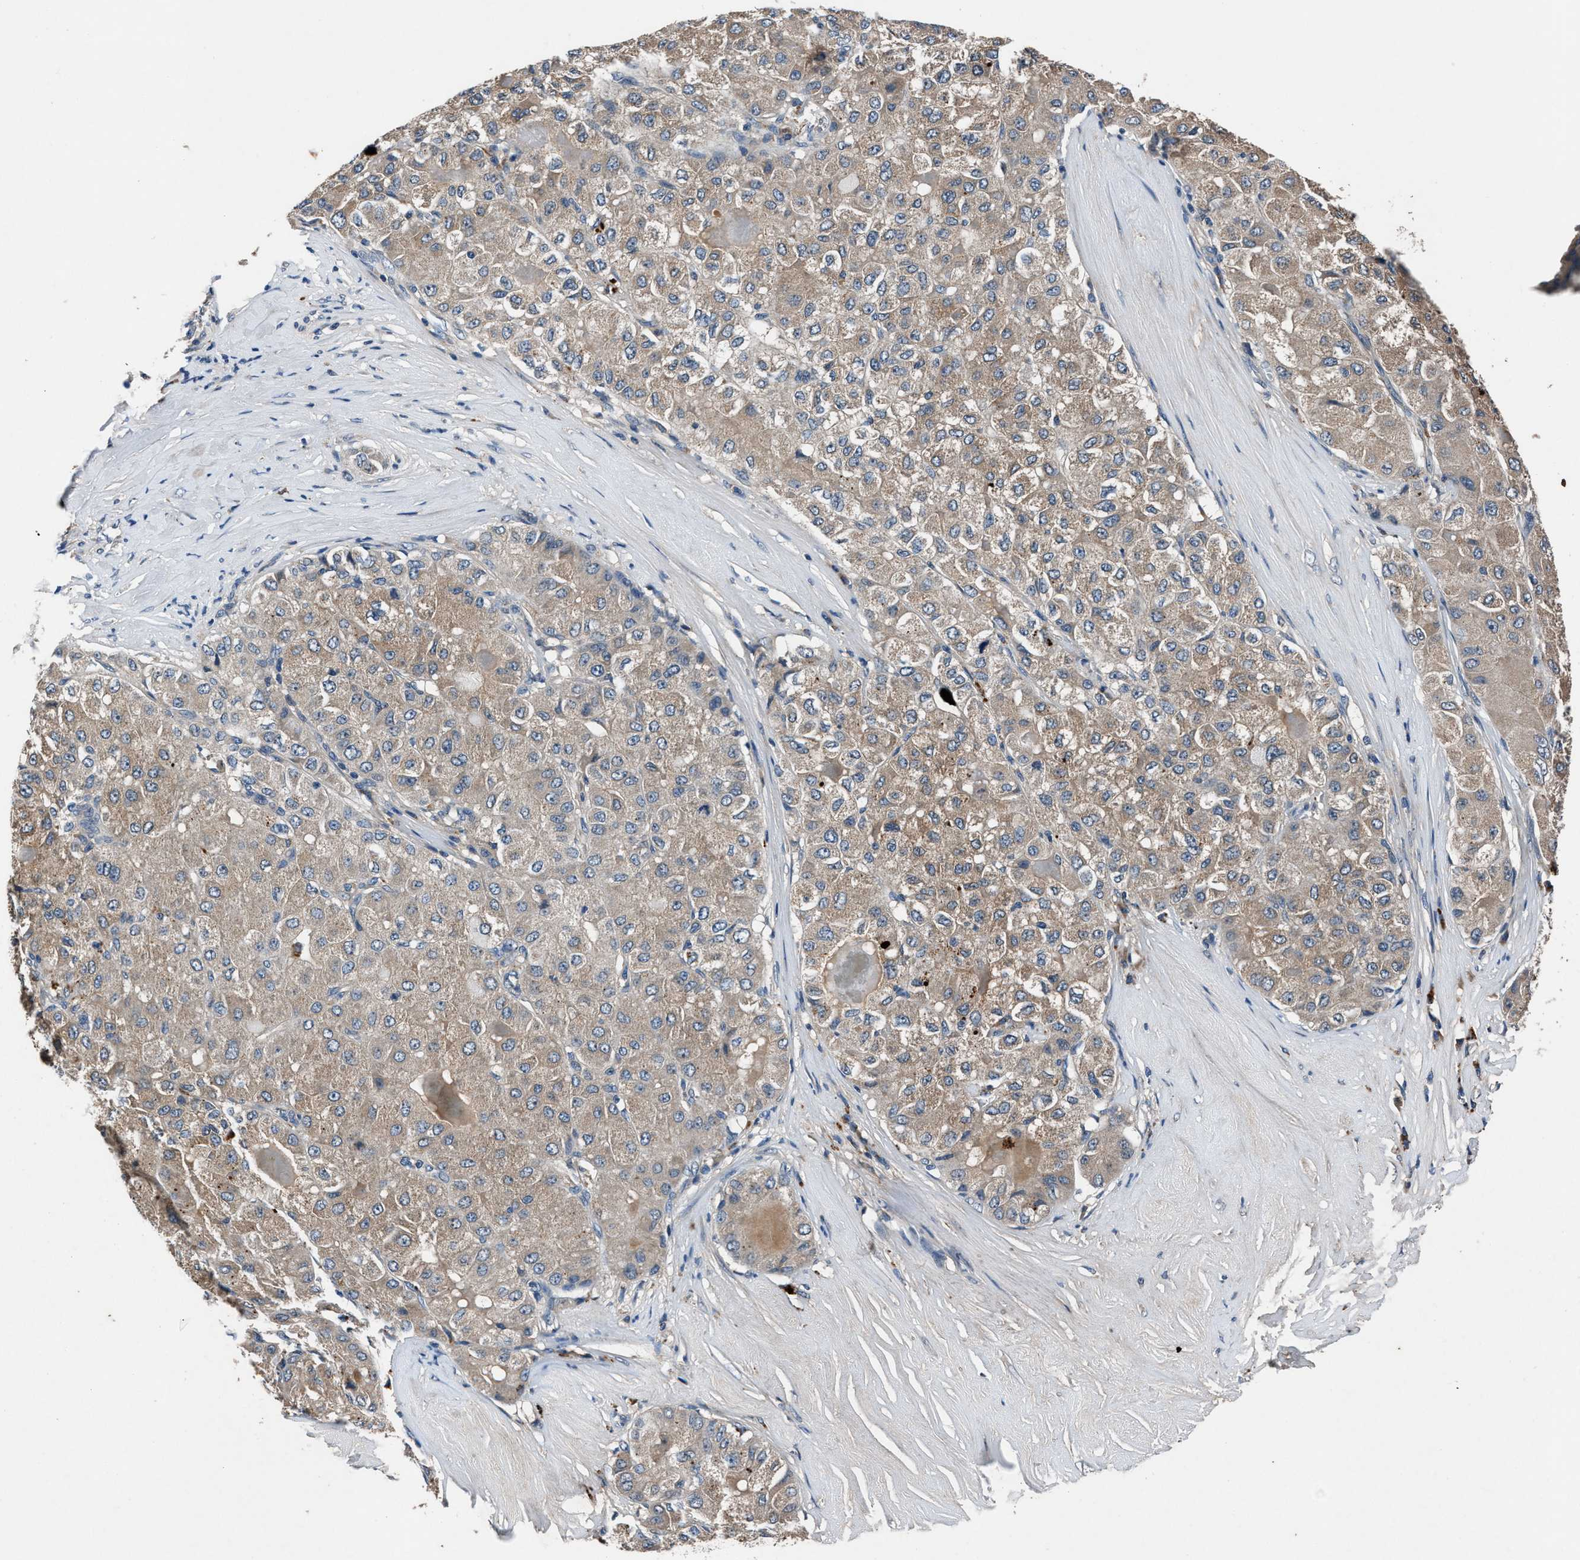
{"staining": {"intensity": "weak", "quantity": ">75%", "location": "cytoplasmic/membranous"}, "tissue": "liver cancer", "cell_type": "Tumor cells", "image_type": "cancer", "snomed": [{"axis": "morphology", "description": "Carcinoma, Hepatocellular, NOS"}, {"axis": "topography", "description": "Liver"}], "caption": "A brown stain highlights weak cytoplasmic/membranous positivity of a protein in liver cancer (hepatocellular carcinoma) tumor cells.", "gene": "PRXL2C", "patient": {"sex": "male", "age": 80}}